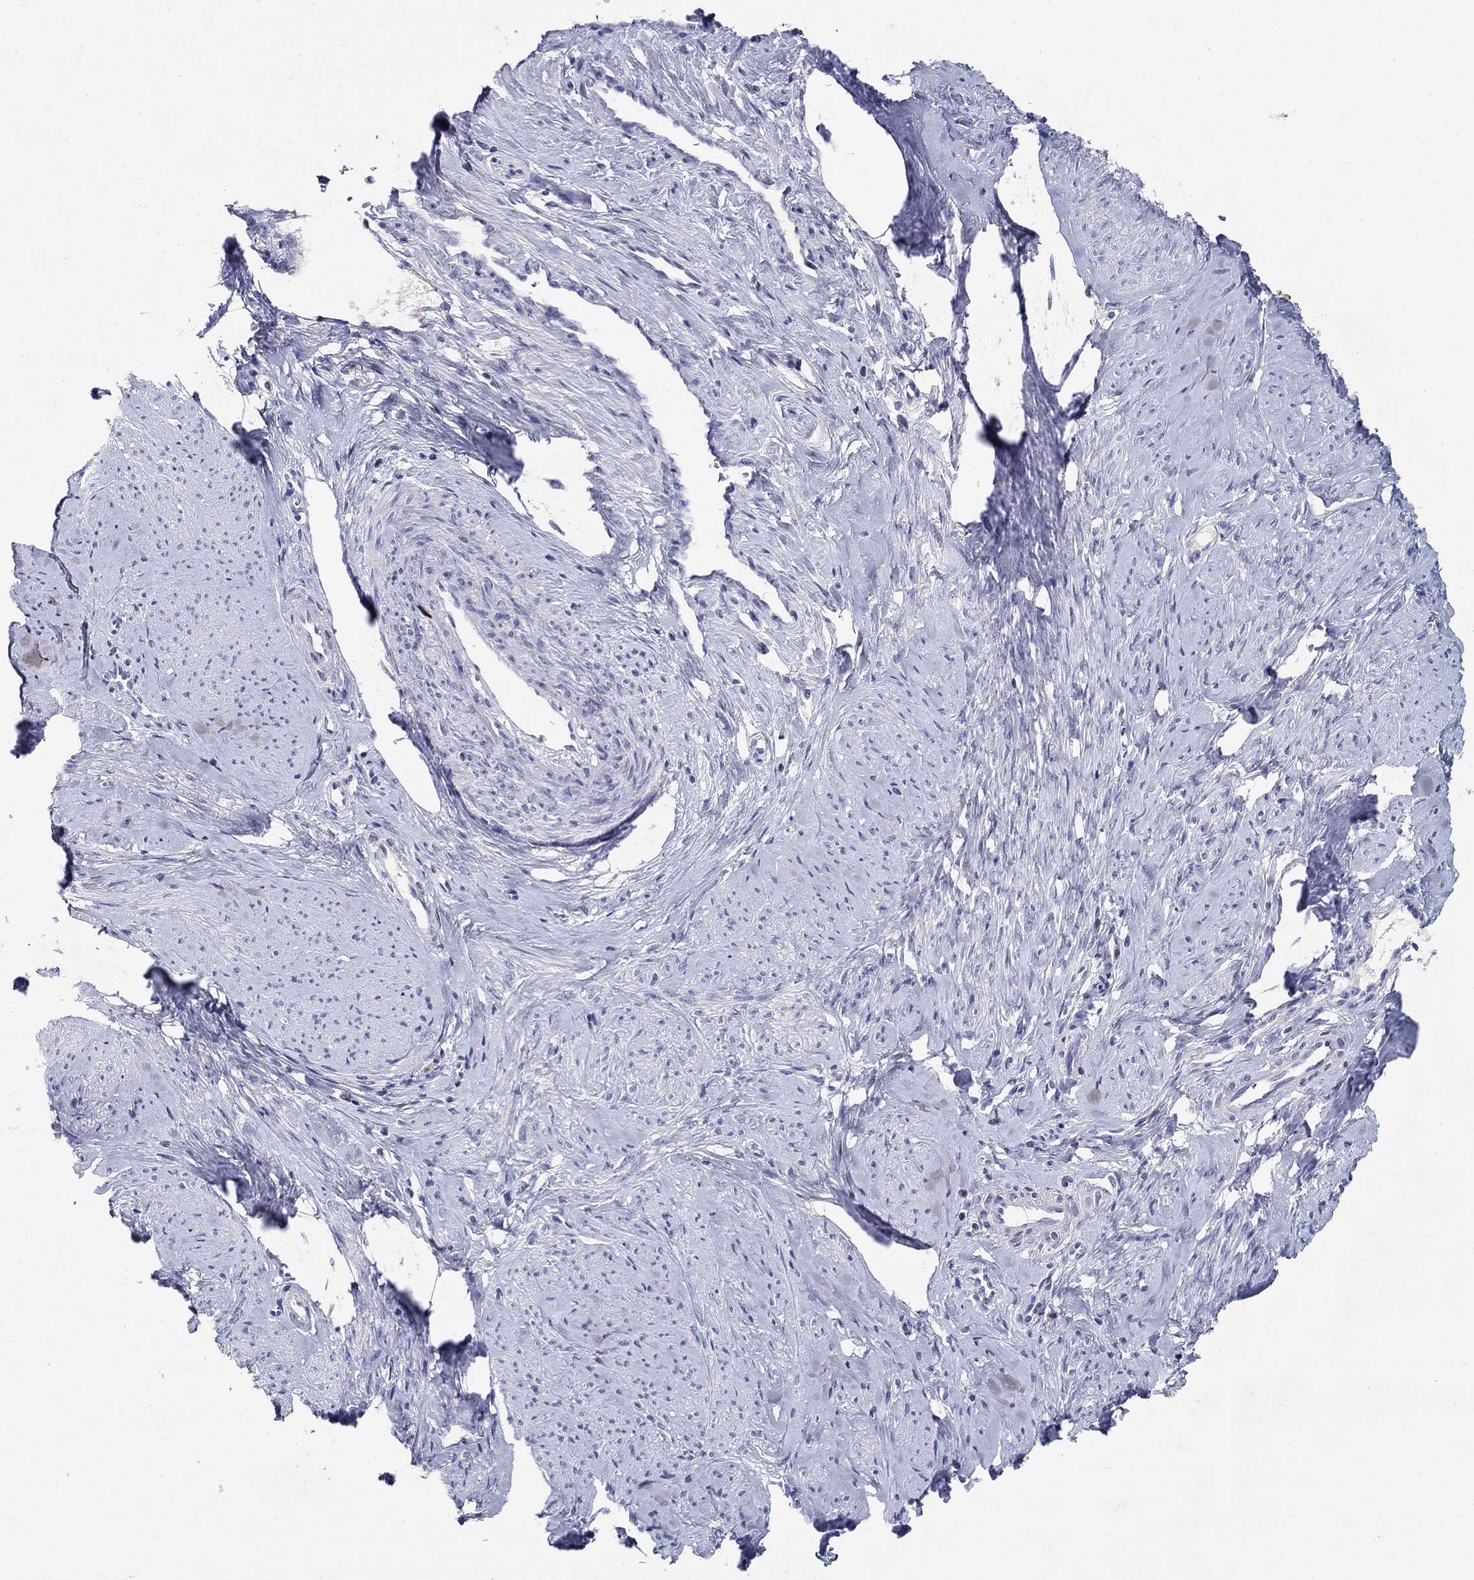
{"staining": {"intensity": "negative", "quantity": "none", "location": "none"}, "tissue": "smooth muscle", "cell_type": "Smooth muscle cells", "image_type": "normal", "snomed": [{"axis": "morphology", "description": "Normal tissue, NOS"}, {"axis": "topography", "description": "Smooth muscle"}], "caption": "IHC of benign human smooth muscle reveals no staining in smooth muscle cells.", "gene": "CRYGA", "patient": {"sex": "female", "age": 48}}